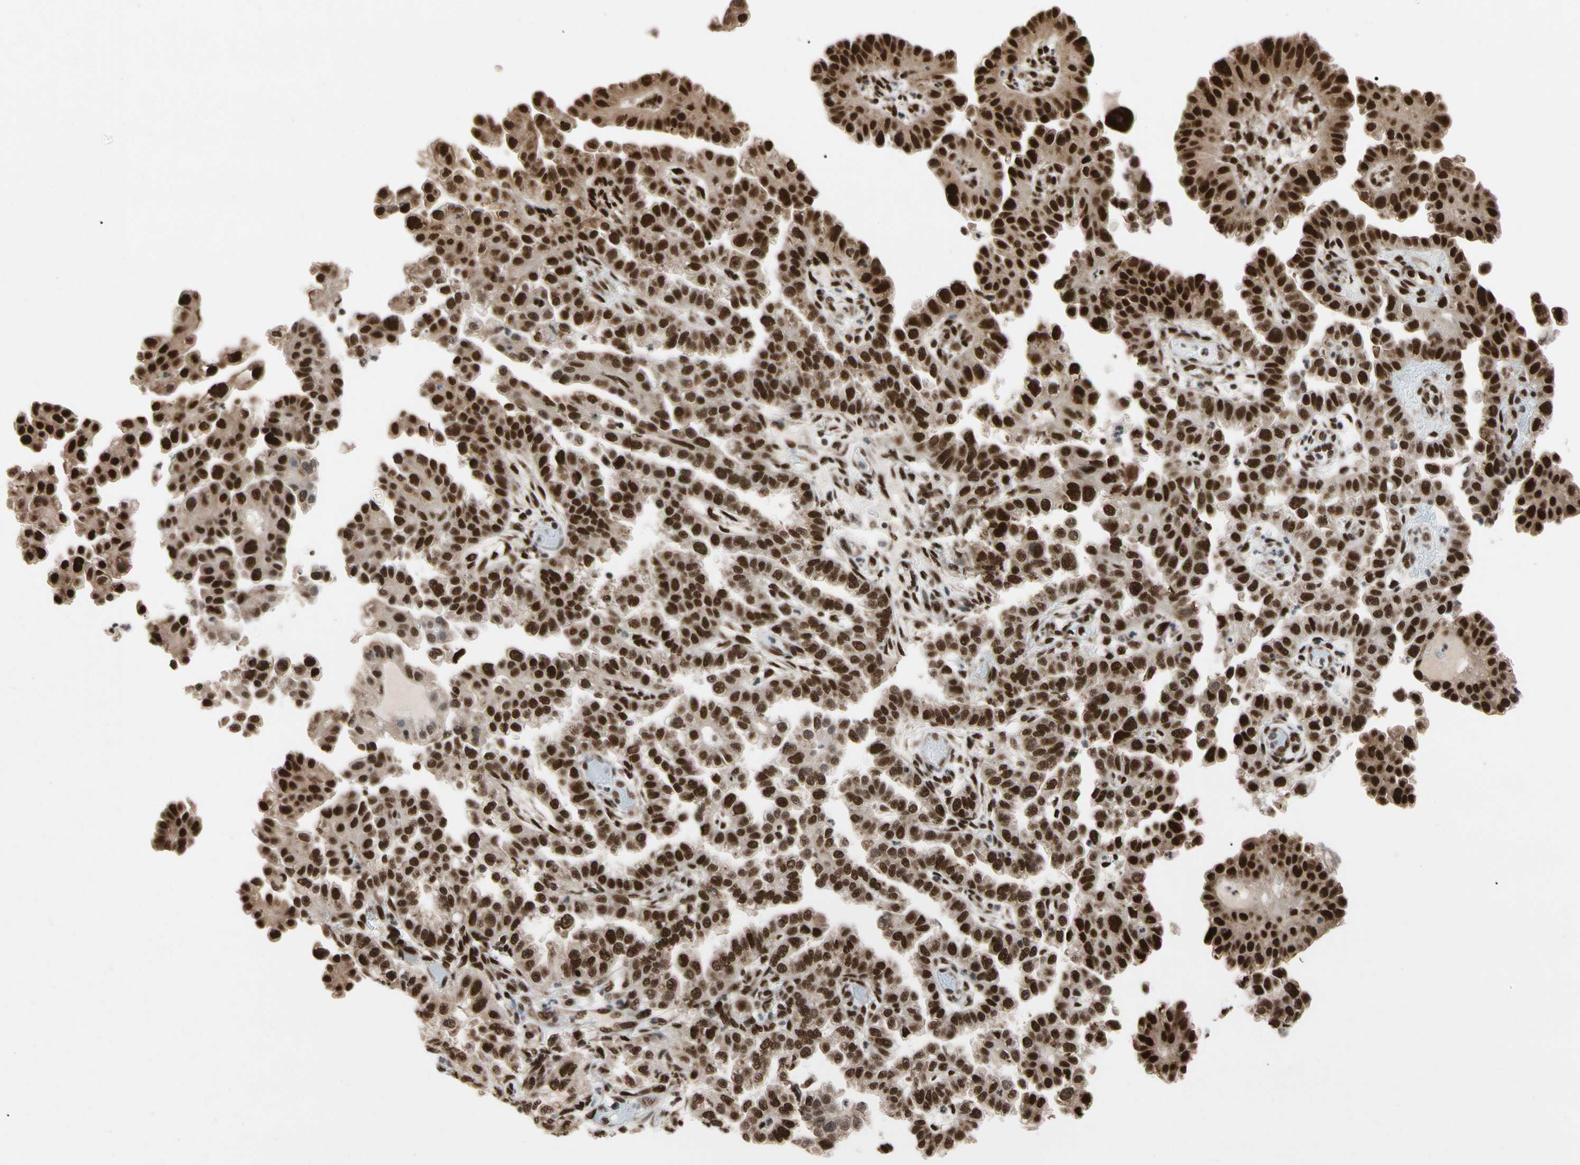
{"staining": {"intensity": "strong", "quantity": ">75%", "location": "cytoplasmic/membranous,nuclear"}, "tissue": "endometrial cancer", "cell_type": "Tumor cells", "image_type": "cancer", "snomed": [{"axis": "morphology", "description": "Adenocarcinoma, NOS"}, {"axis": "topography", "description": "Endometrium"}], "caption": "Immunohistochemistry staining of endometrial cancer, which displays high levels of strong cytoplasmic/membranous and nuclear staining in about >75% of tumor cells indicating strong cytoplasmic/membranous and nuclear protein positivity. The staining was performed using DAB (3,3'-diaminobenzidine) (brown) for protein detection and nuclei were counterstained in hematoxylin (blue).", "gene": "FAM98B", "patient": {"sex": "female", "age": 85}}